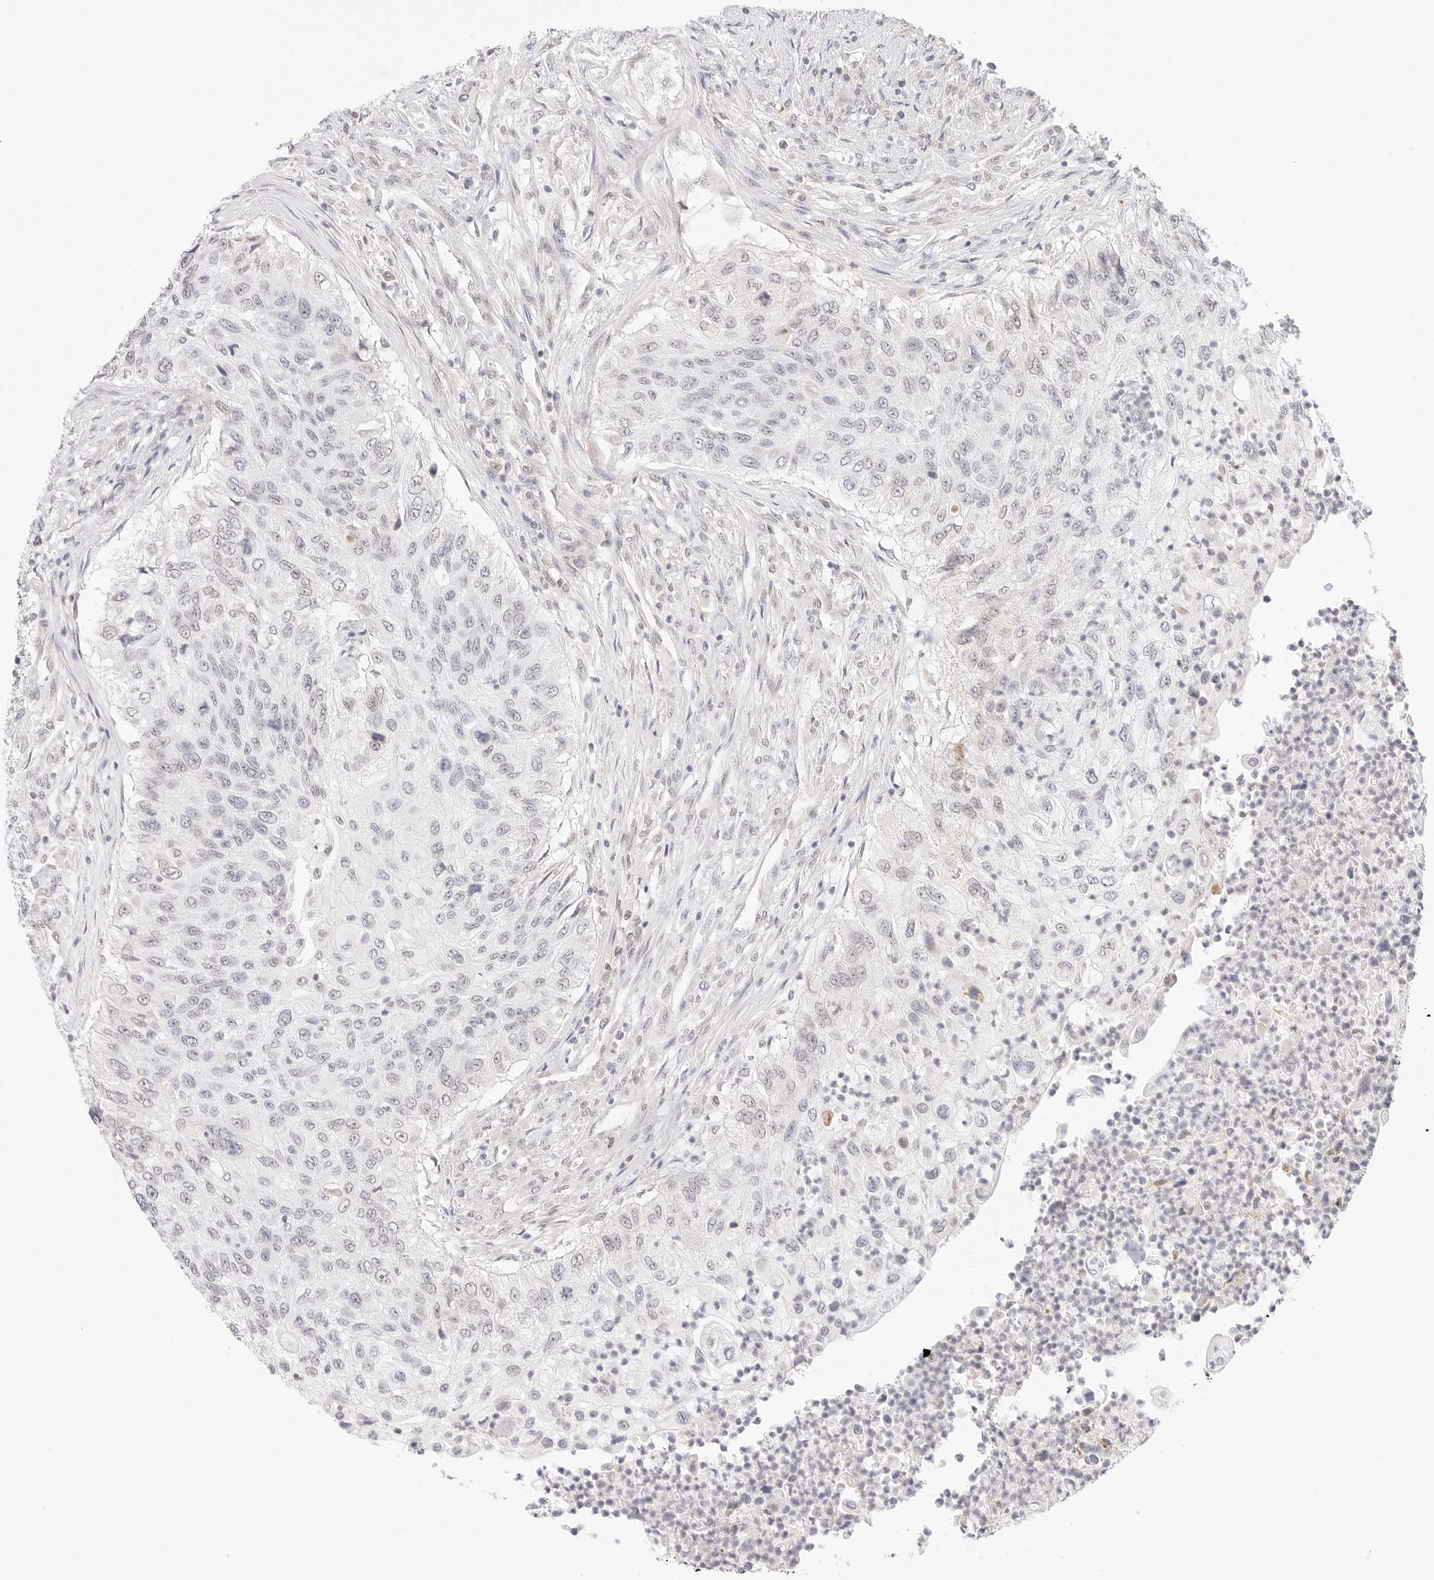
{"staining": {"intensity": "negative", "quantity": "none", "location": "none"}, "tissue": "urothelial cancer", "cell_type": "Tumor cells", "image_type": "cancer", "snomed": [{"axis": "morphology", "description": "Urothelial carcinoma, High grade"}, {"axis": "topography", "description": "Urinary bladder"}], "caption": "Immunohistochemistry (IHC) of human urothelial cancer reveals no staining in tumor cells.", "gene": "XKR4", "patient": {"sex": "female", "age": 60}}